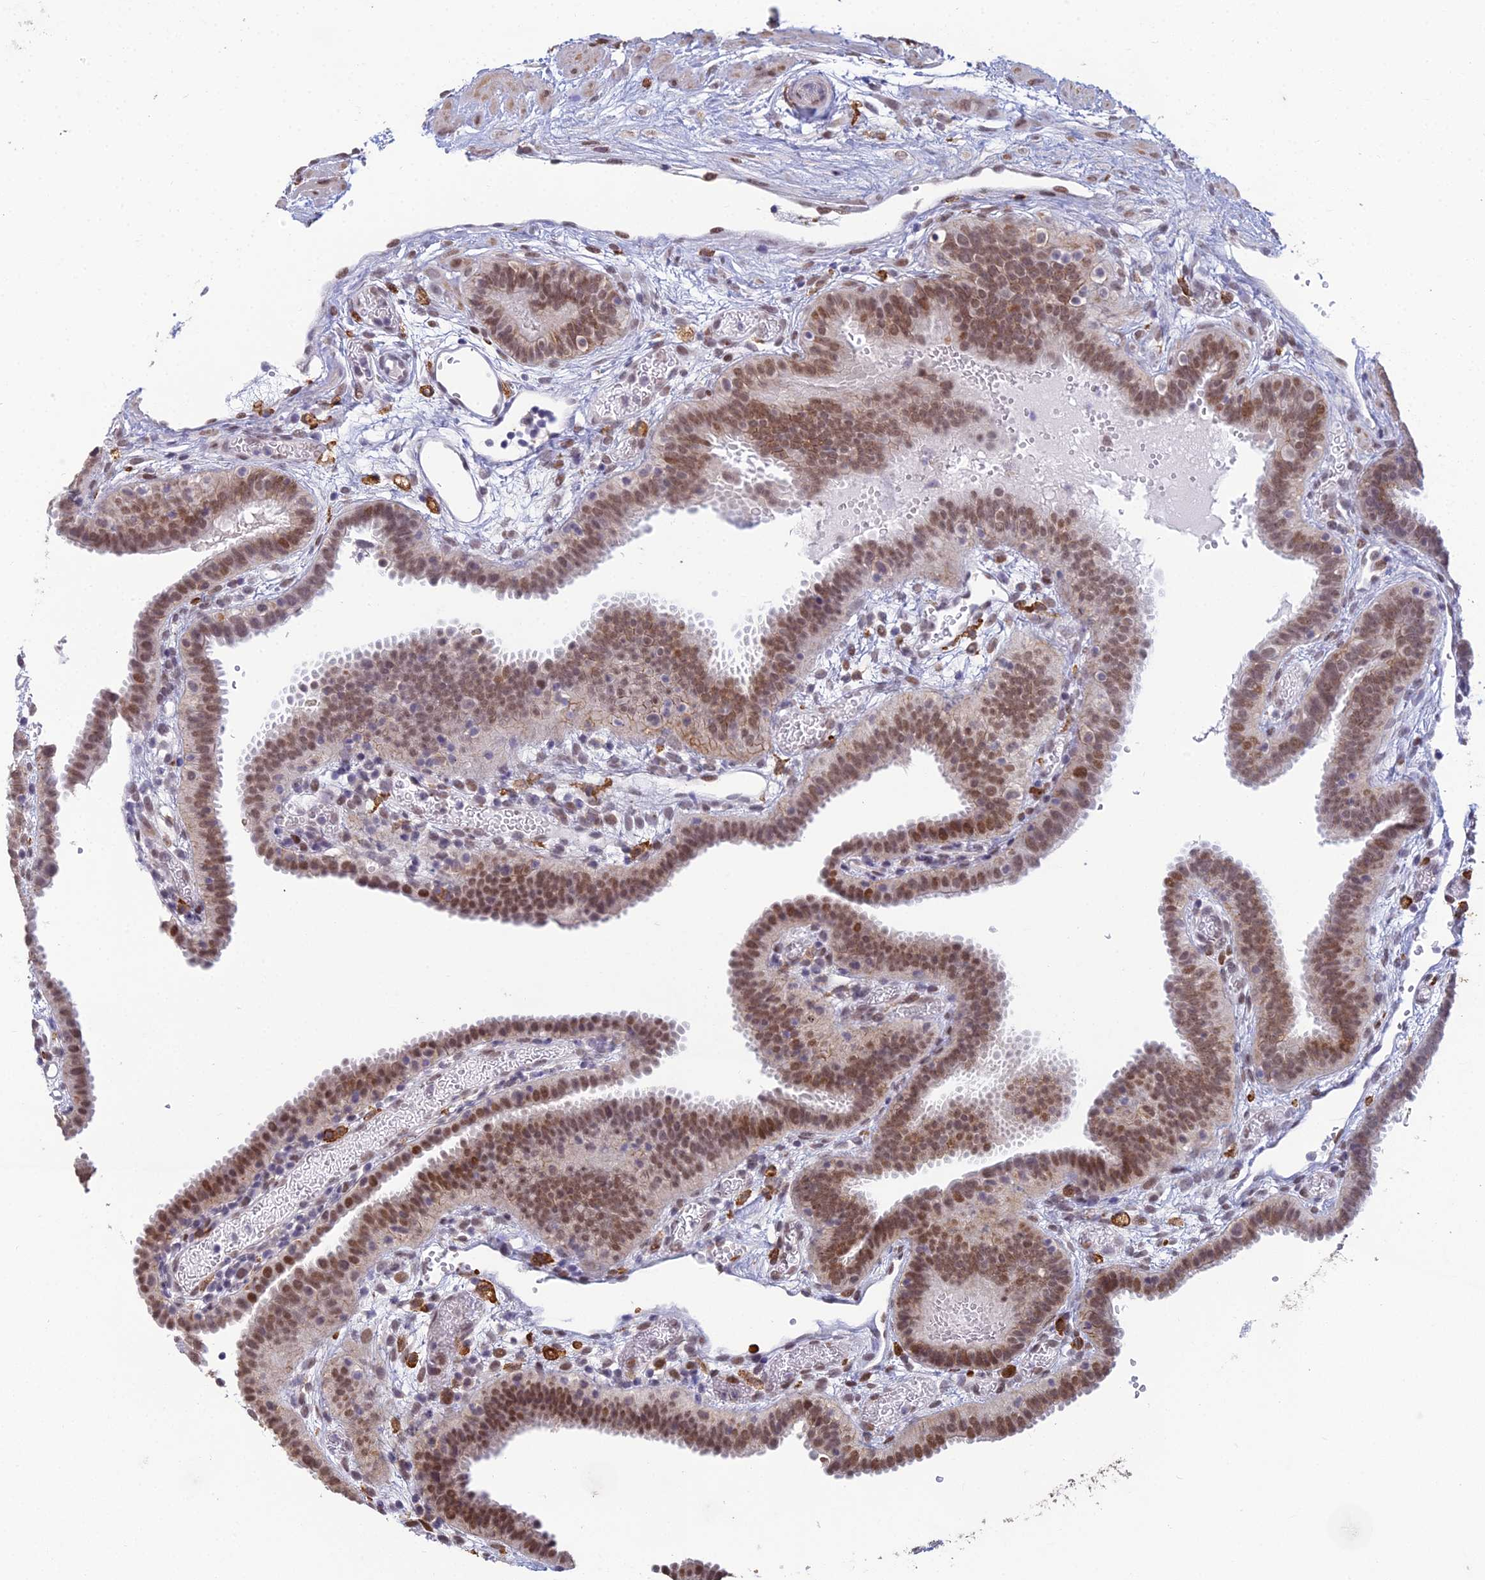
{"staining": {"intensity": "moderate", "quantity": ">75%", "location": "nuclear"}, "tissue": "fallopian tube", "cell_type": "Glandular cells", "image_type": "normal", "snomed": [{"axis": "morphology", "description": "Normal tissue, NOS"}, {"axis": "topography", "description": "Fallopian tube"}], "caption": "Fallopian tube stained with IHC exhibits moderate nuclear positivity in about >75% of glandular cells. (brown staining indicates protein expression, while blue staining denotes nuclei).", "gene": "ABHD17A", "patient": {"sex": "female", "age": 37}}